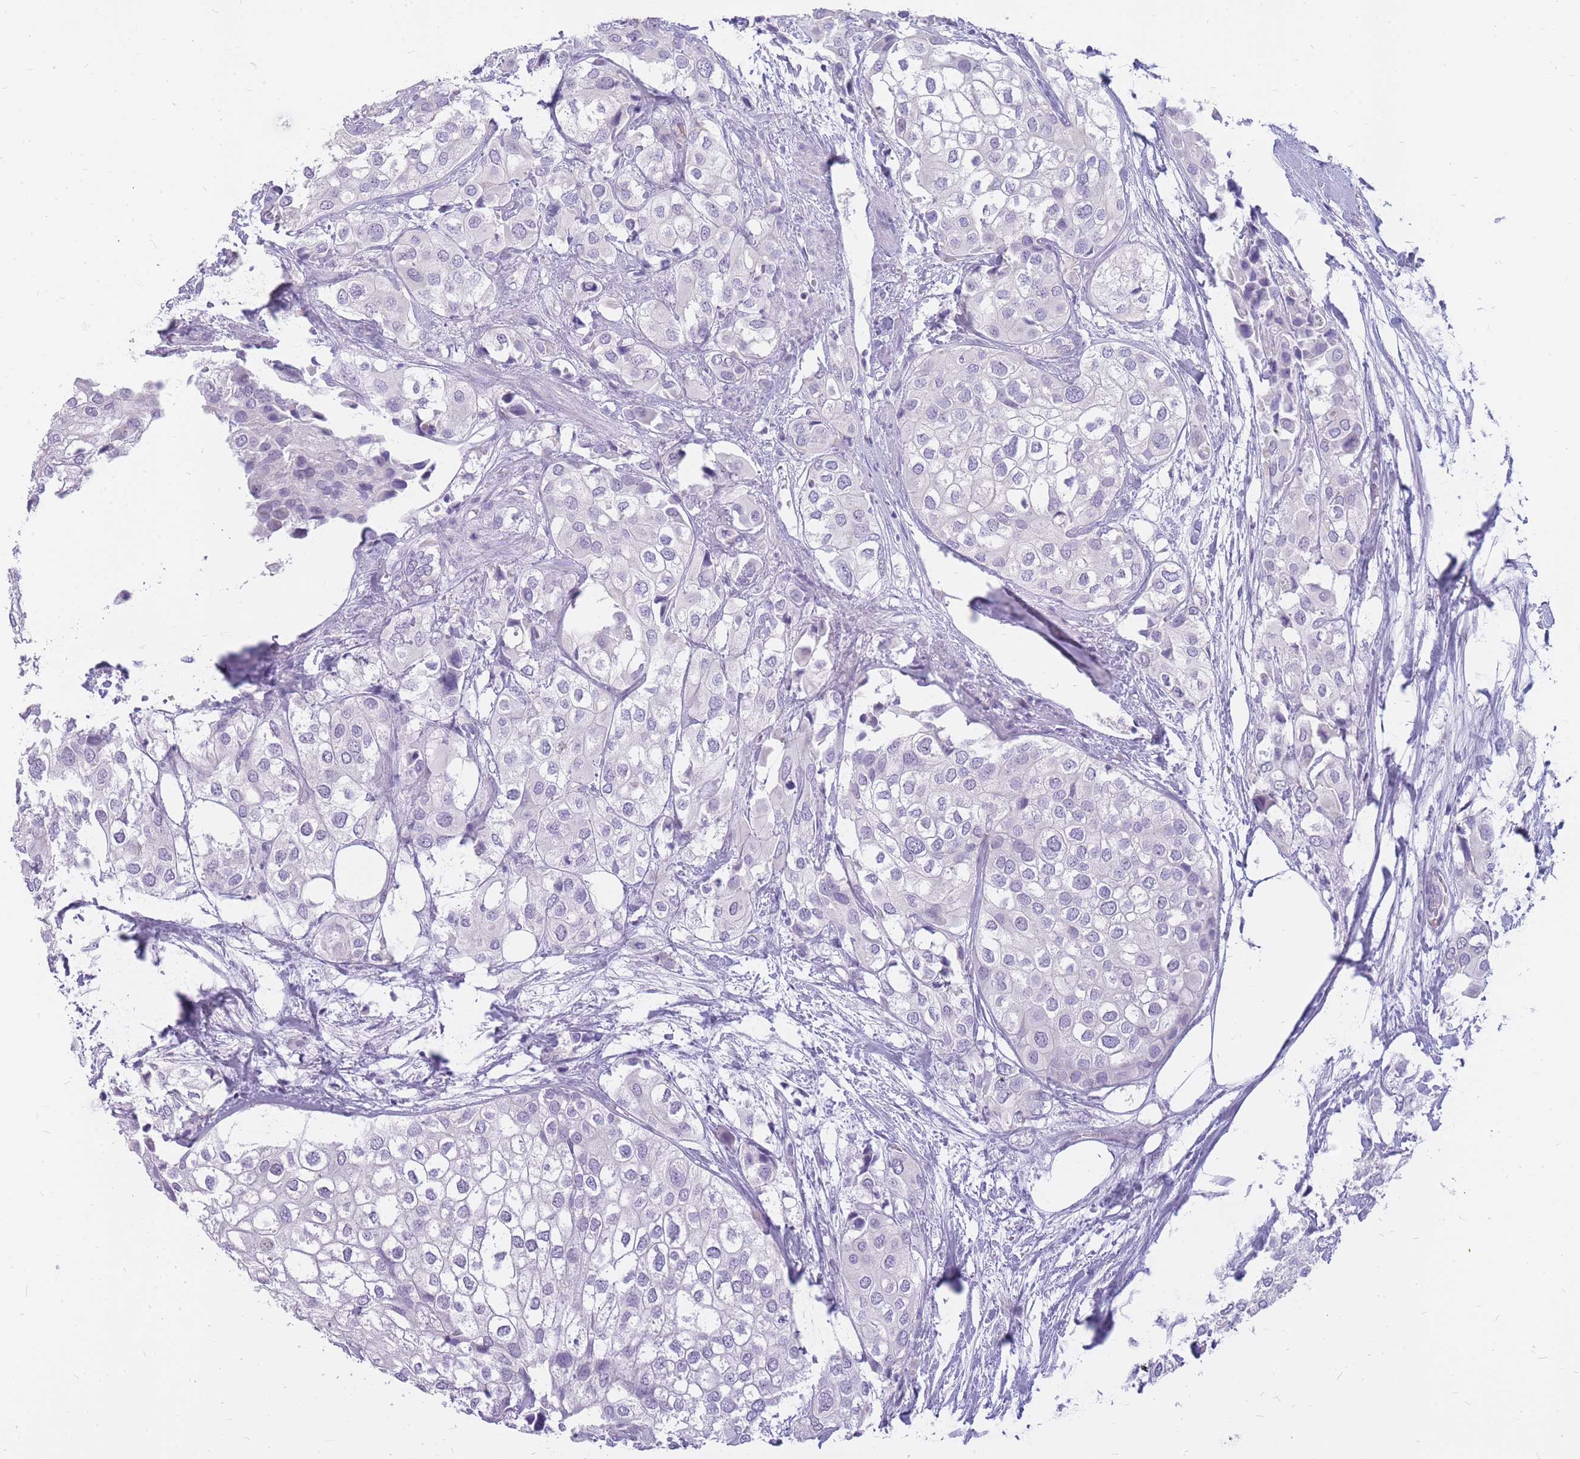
{"staining": {"intensity": "negative", "quantity": "none", "location": "none"}, "tissue": "urothelial cancer", "cell_type": "Tumor cells", "image_type": "cancer", "snomed": [{"axis": "morphology", "description": "Urothelial carcinoma, High grade"}, {"axis": "topography", "description": "Urinary bladder"}], "caption": "Immunohistochemical staining of urothelial carcinoma (high-grade) shows no significant expression in tumor cells. Brightfield microscopy of immunohistochemistry stained with DAB (brown) and hematoxylin (blue), captured at high magnification.", "gene": "INS", "patient": {"sex": "male", "age": 64}}